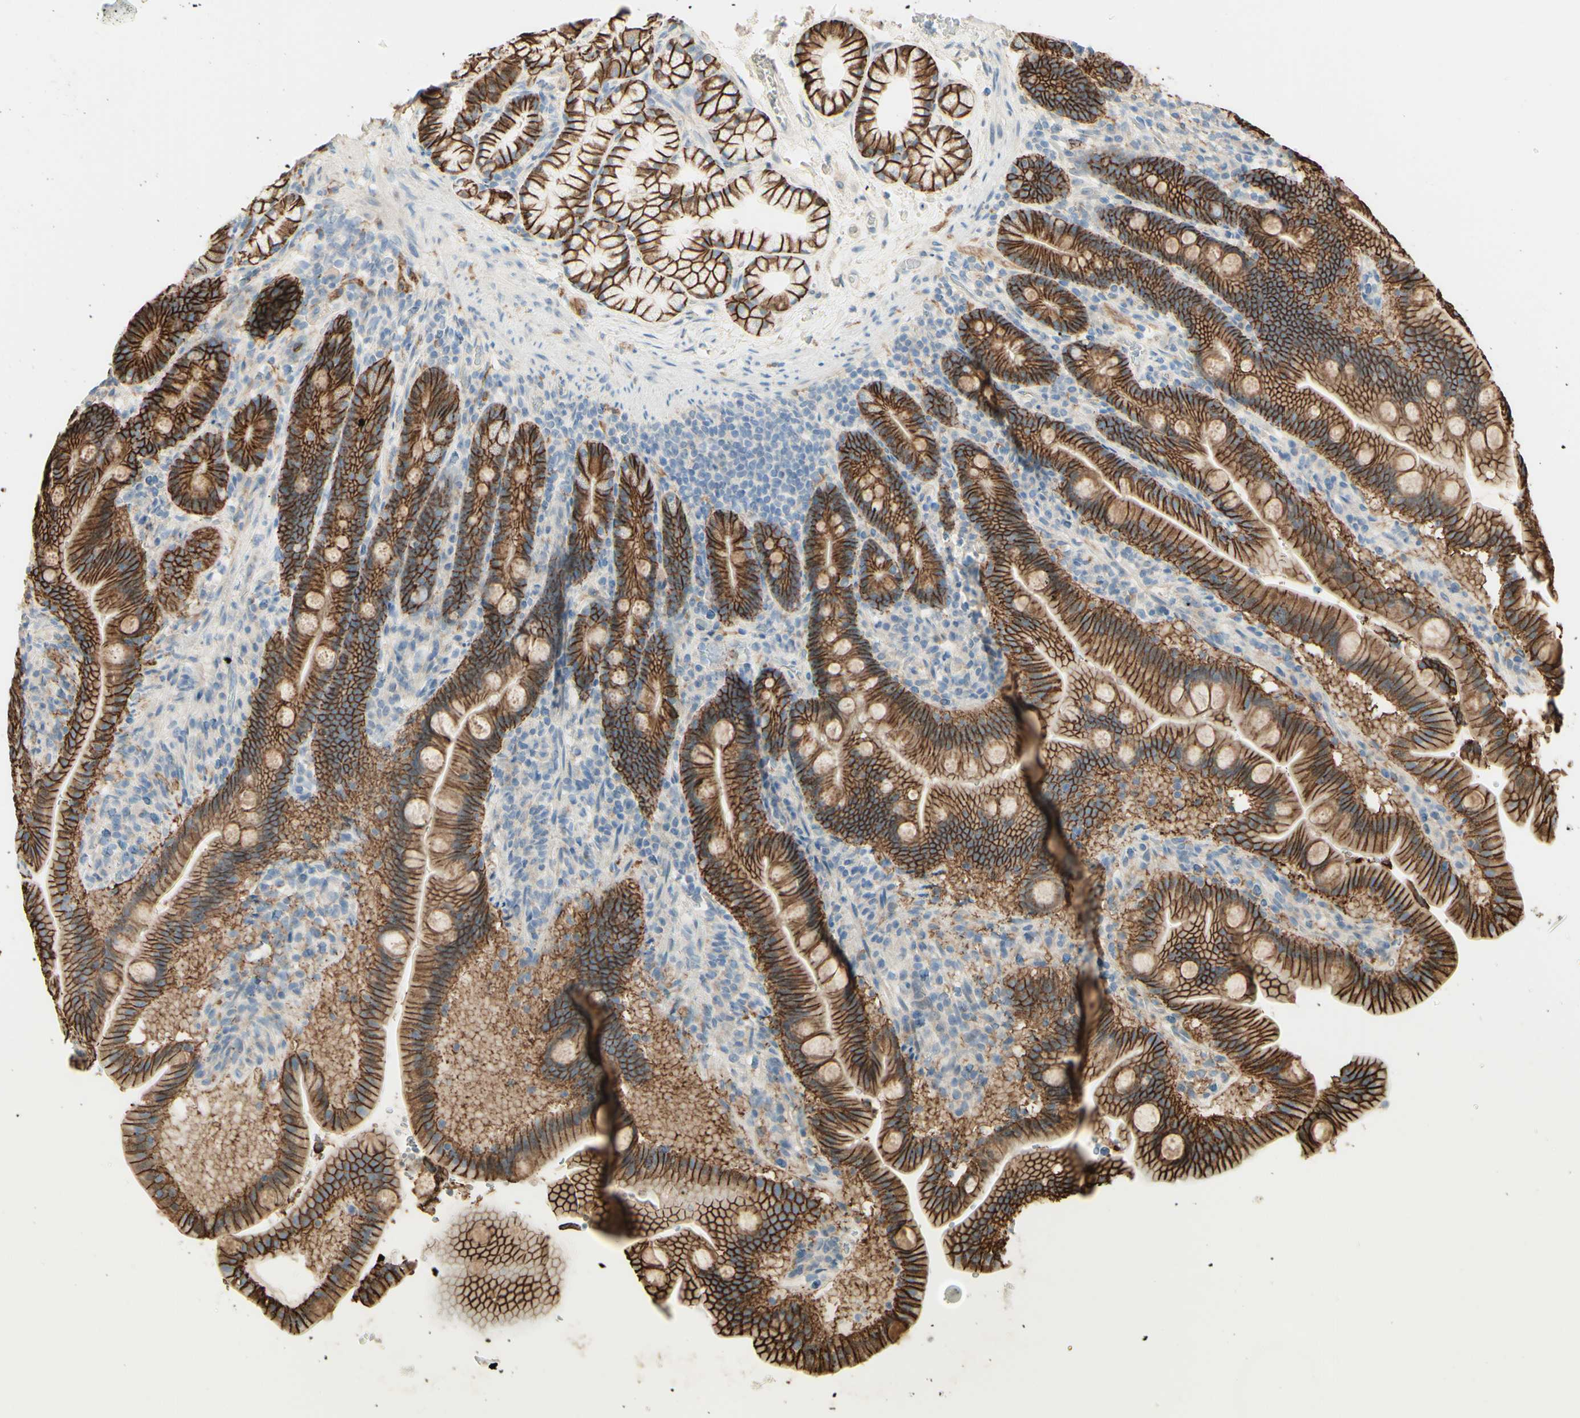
{"staining": {"intensity": "strong", "quantity": ">75%", "location": "cytoplasmic/membranous"}, "tissue": "duodenum", "cell_type": "Glandular cells", "image_type": "normal", "snomed": [{"axis": "morphology", "description": "Normal tissue, NOS"}, {"axis": "topography", "description": "Duodenum"}], "caption": "Immunohistochemical staining of normal human duodenum exhibits high levels of strong cytoplasmic/membranous expression in approximately >75% of glandular cells.", "gene": "RNF149", "patient": {"sex": "male", "age": 54}}